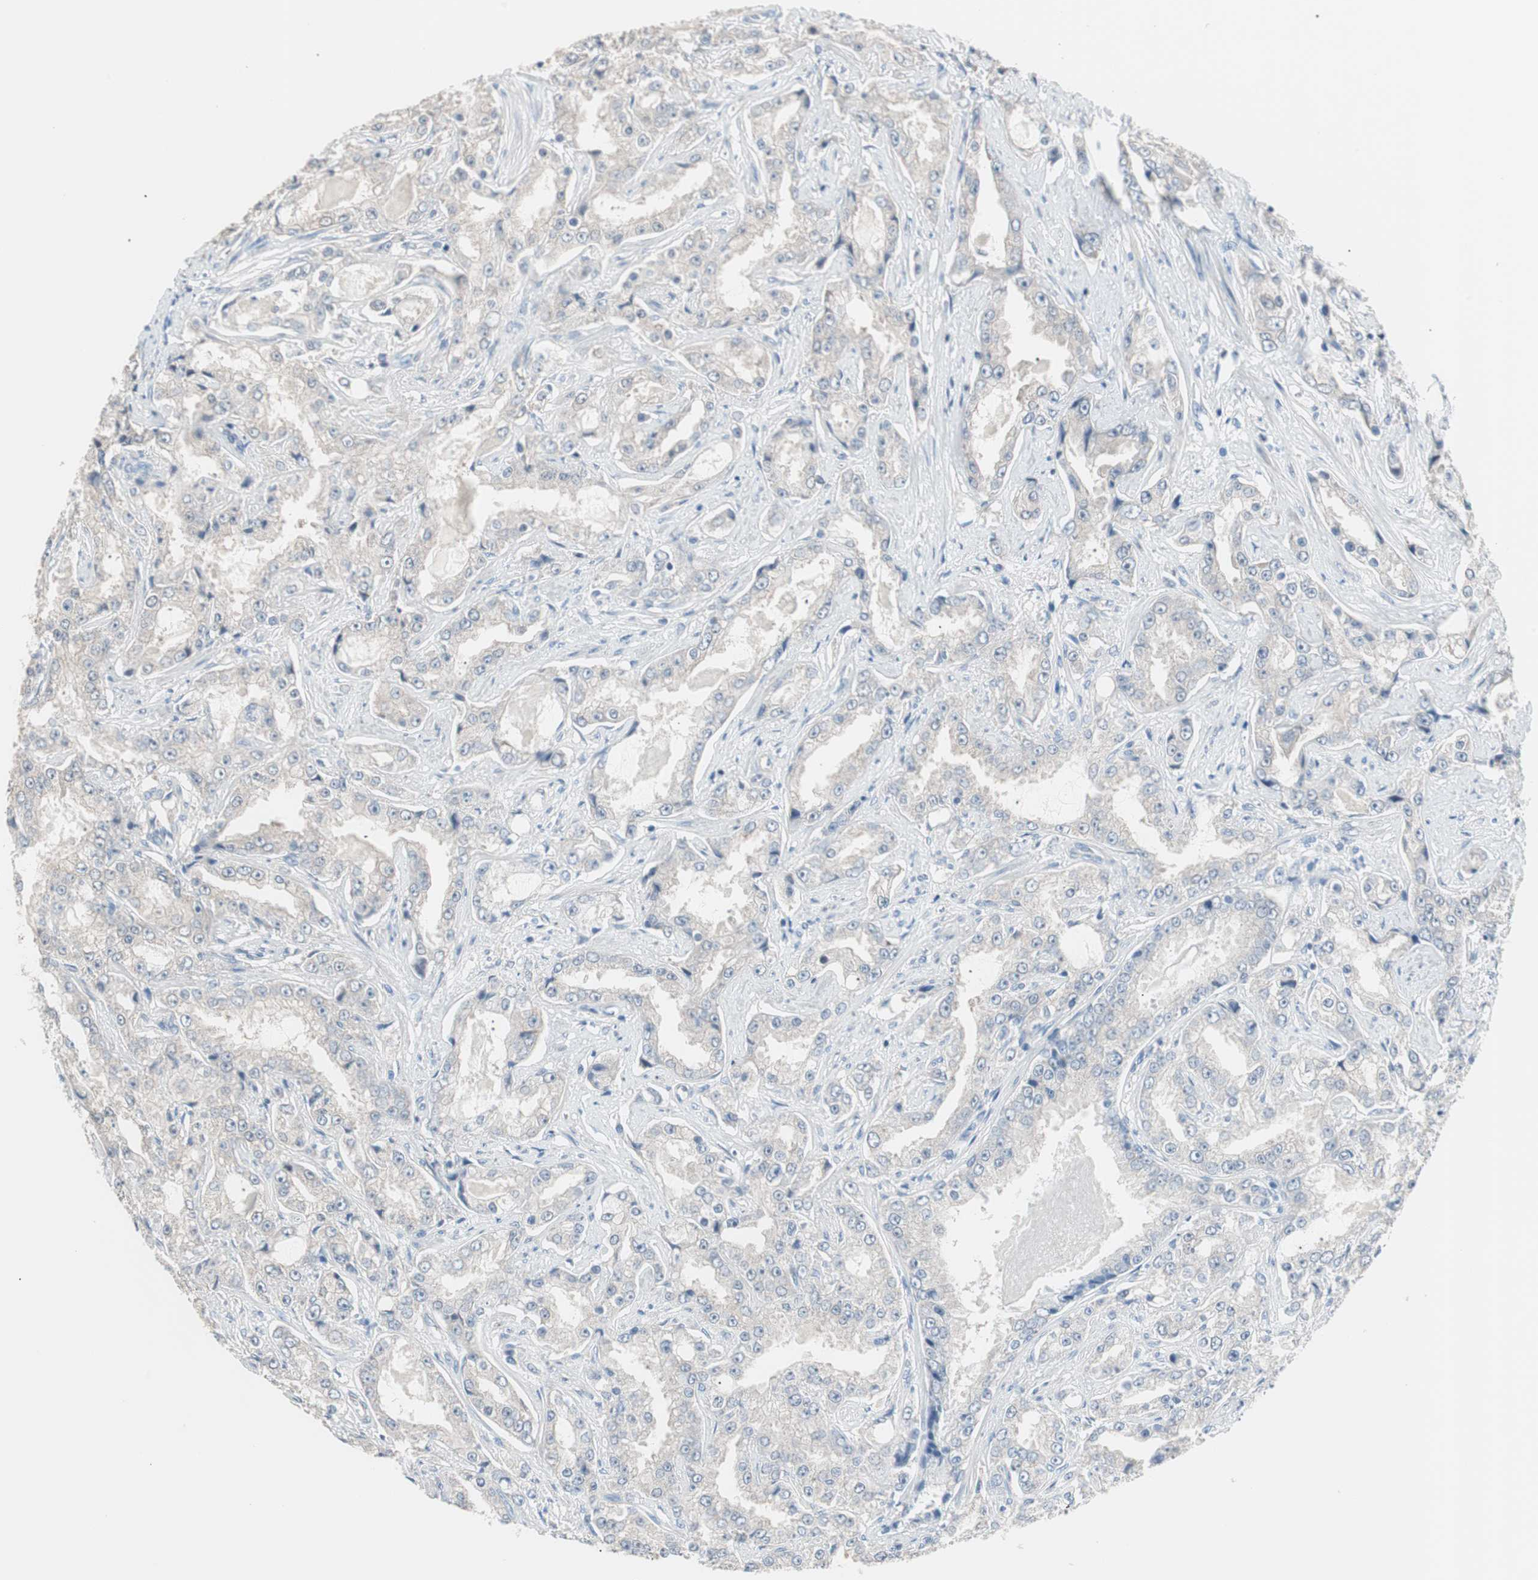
{"staining": {"intensity": "negative", "quantity": "none", "location": "none"}, "tissue": "prostate cancer", "cell_type": "Tumor cells", "image_type": "cancer", "snomed": [{"axis": "morphology", "description": "Adenocarcinoma, High grade"}, {"axis": "topography", "description": "Prostate"}], "caption": "This is an immunohistochemistry histopathology image of prostate high-grade adenocarcinoma. There is no staining in tumor cells.", "gene": "VIL1", "patient": {"sex": "male", "age": 73}}